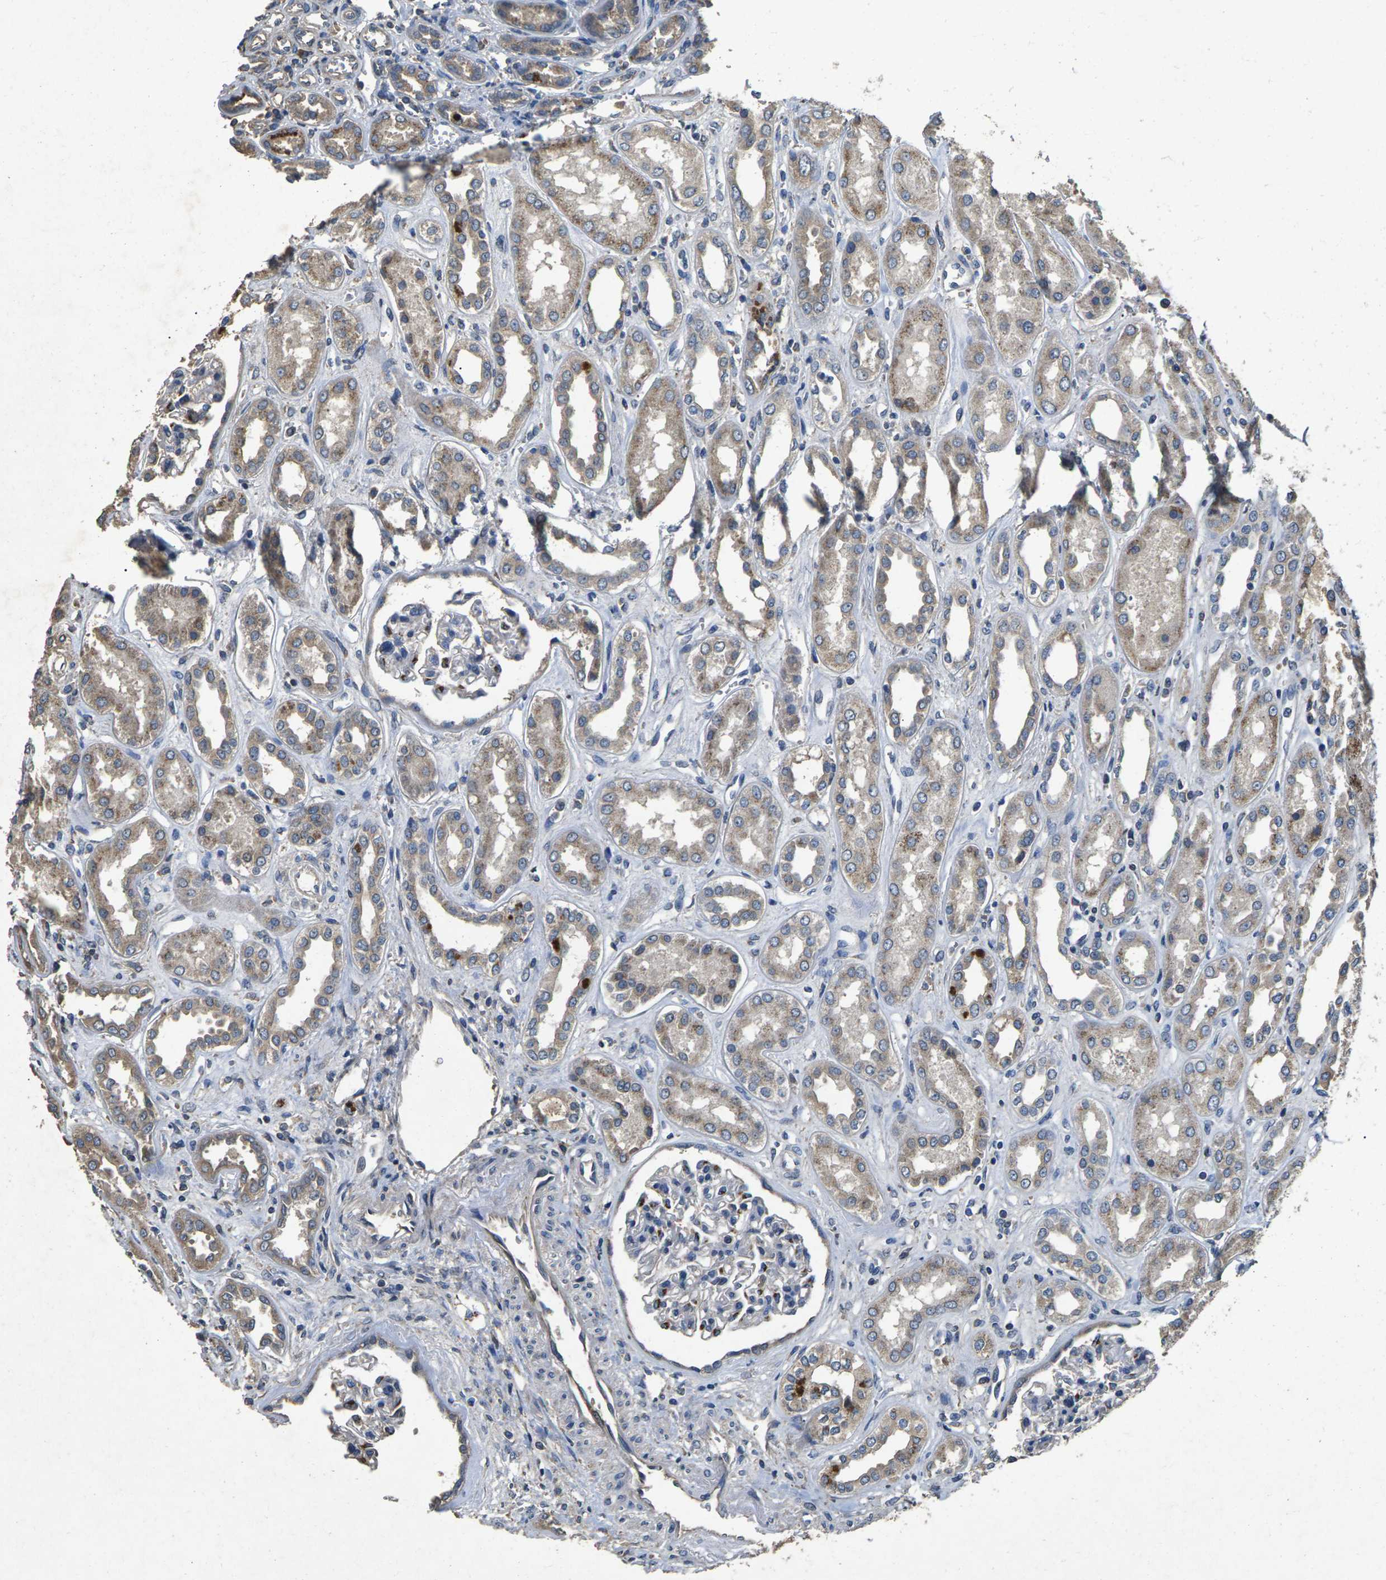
{"staining": {"intensity": "weak", "quantity": "25%-75%", "location": "cytoplasmic/membranous"}, "tissue": "kidney", "cell_type": "Cells in glomeruli", "image_type": "normal", "snomed": [{"axis": "morphology", "description": "Normal tissue, NOS"}, {"axis": "topography", "description": "Kidney"}], "caption": "Immunohistochemistry (IHC) histopathology image of normal human kidney stained for a protein (brown), which demonstrates low levels of weak cytoplasmic/membranous positivity in approximately 25%-75% of cells in glomeruli.", "gene": "B4GAT1", "patient": {"sex": "male", "age": 59}}